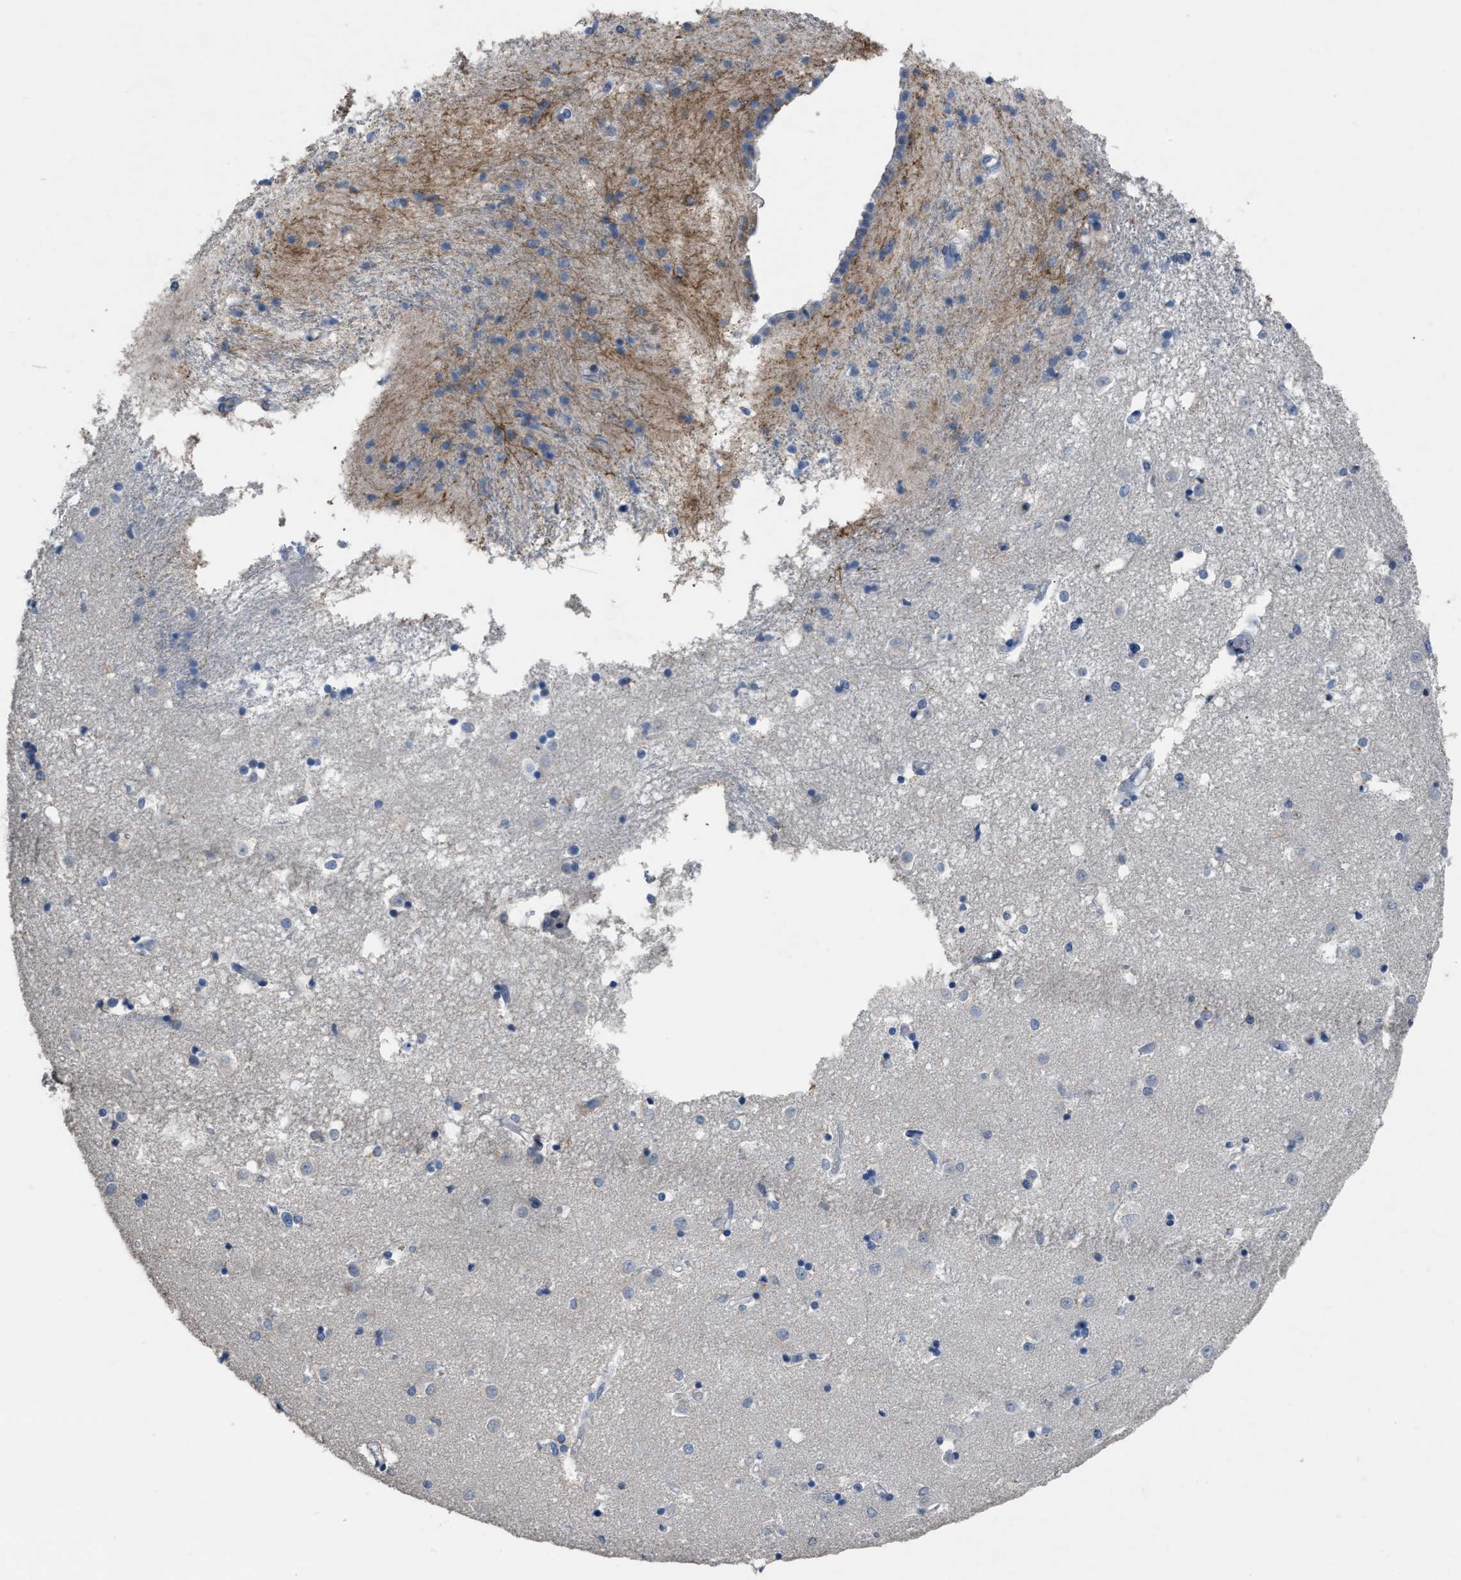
{"staining": {"intensity": "negative", "quantity": "none", "location": "none"}, "tissue": "caudate", "cell_type": "Glial cells", "image_type": "normal", "snomed": [{"axis": "morphology", "description": "Normal tissue, NOS"}, {"axis": "topography", "description": "Lateral ventricle wall"}], "caption": "High power microscopy histopathology image of an IHC image of unremarkable caudate, revealing no significant staining in glial cells. (DAB (3,3'-diaminobenzidine) immunohistochemistry, high magnification).", "gene": "OR51E1", "patient": {"sex": "male", "age": 45}}